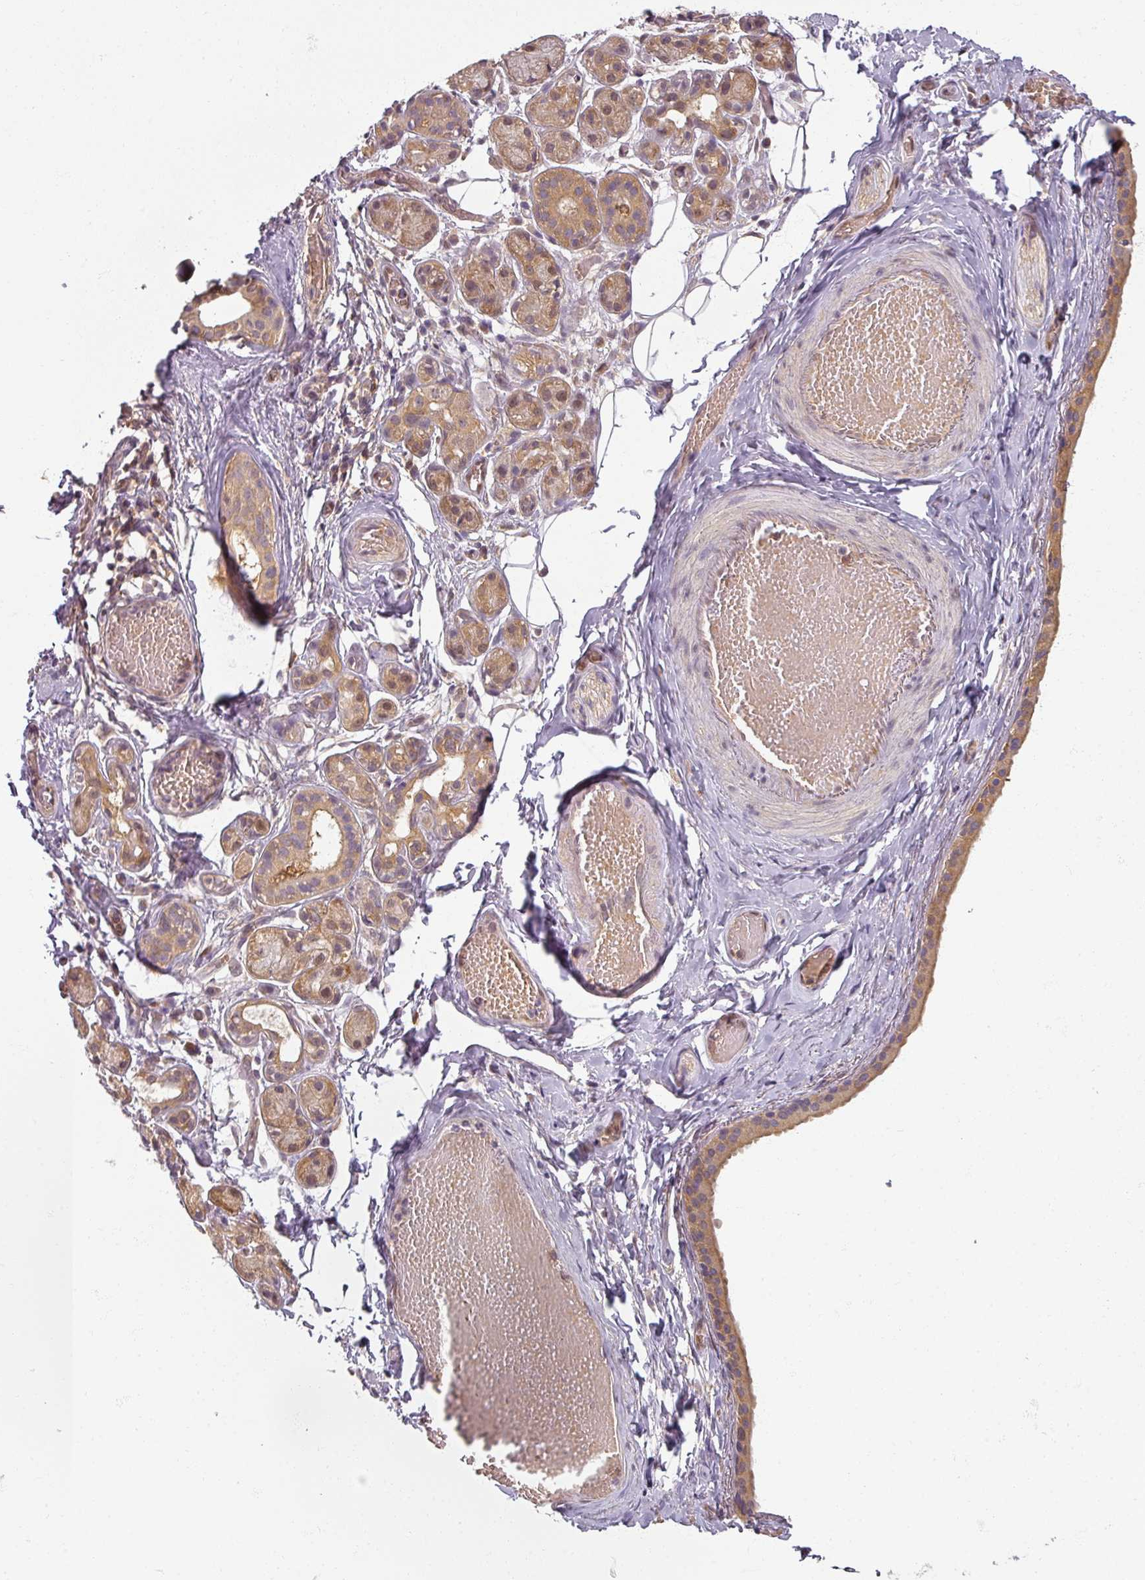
{"staining": {"intensity": "moderate", "quantity": ">75%", "location": "cytoplasmic/membranous,nuclear"}, "tissue": "salivary gland", "cell_type": "Glandular cells", "image_type": "normal", "snomed": [{"axis": "morphology", "description": "Normal tissue, NOS"}, {"axis": "topography", "description": "Salivary gland"}], "caption": "Protein staining of normal salivary gland reveals moderate cytoplasmic/membranous,nuclear expression in approximately >75% of glandular cells.", "gene": "AGPAT4", "patient": {"sex": "male", "age": 82}}